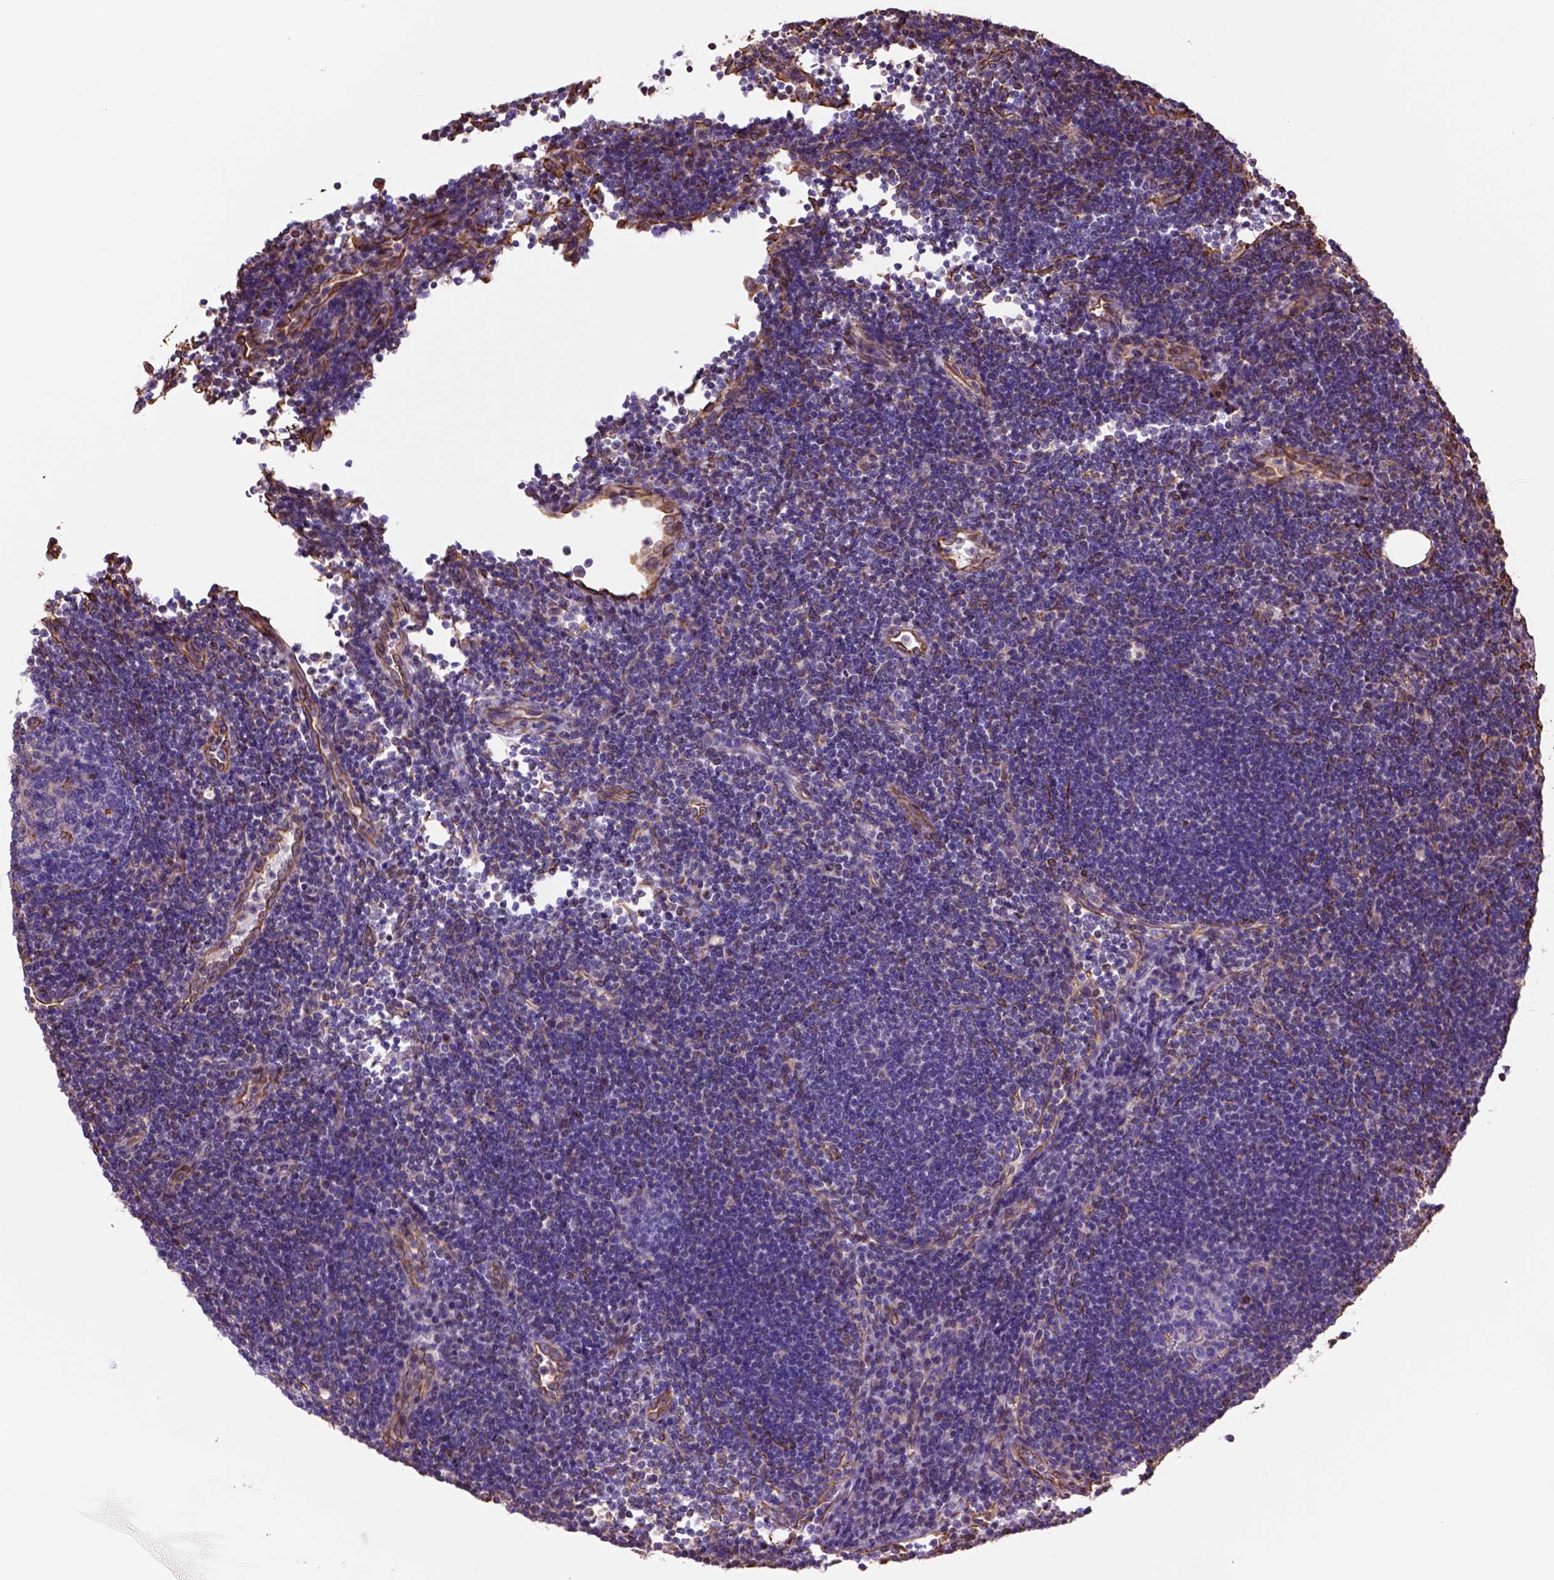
{"staining": {"intensity": "strong", "quantity": "<25%", "location": "cytoplasmic/membranous"}, "tissue": "lymph node", "cell_type": "Germinal center cells", "image_type": "normal", "snomed": [{"axis": "morphology", "description": "Normal tissue, NOS"}, {"axis": "topography", "description": "Lymph node"}], "caption": "Strong cytoplasmic/membranous expression for a protein is present in approximately <25% of germinal center cells of benign lymph node using immunohistochemistry.", "gene": "ZZZ3", "patient": {"sex": "male", "age": 67}}